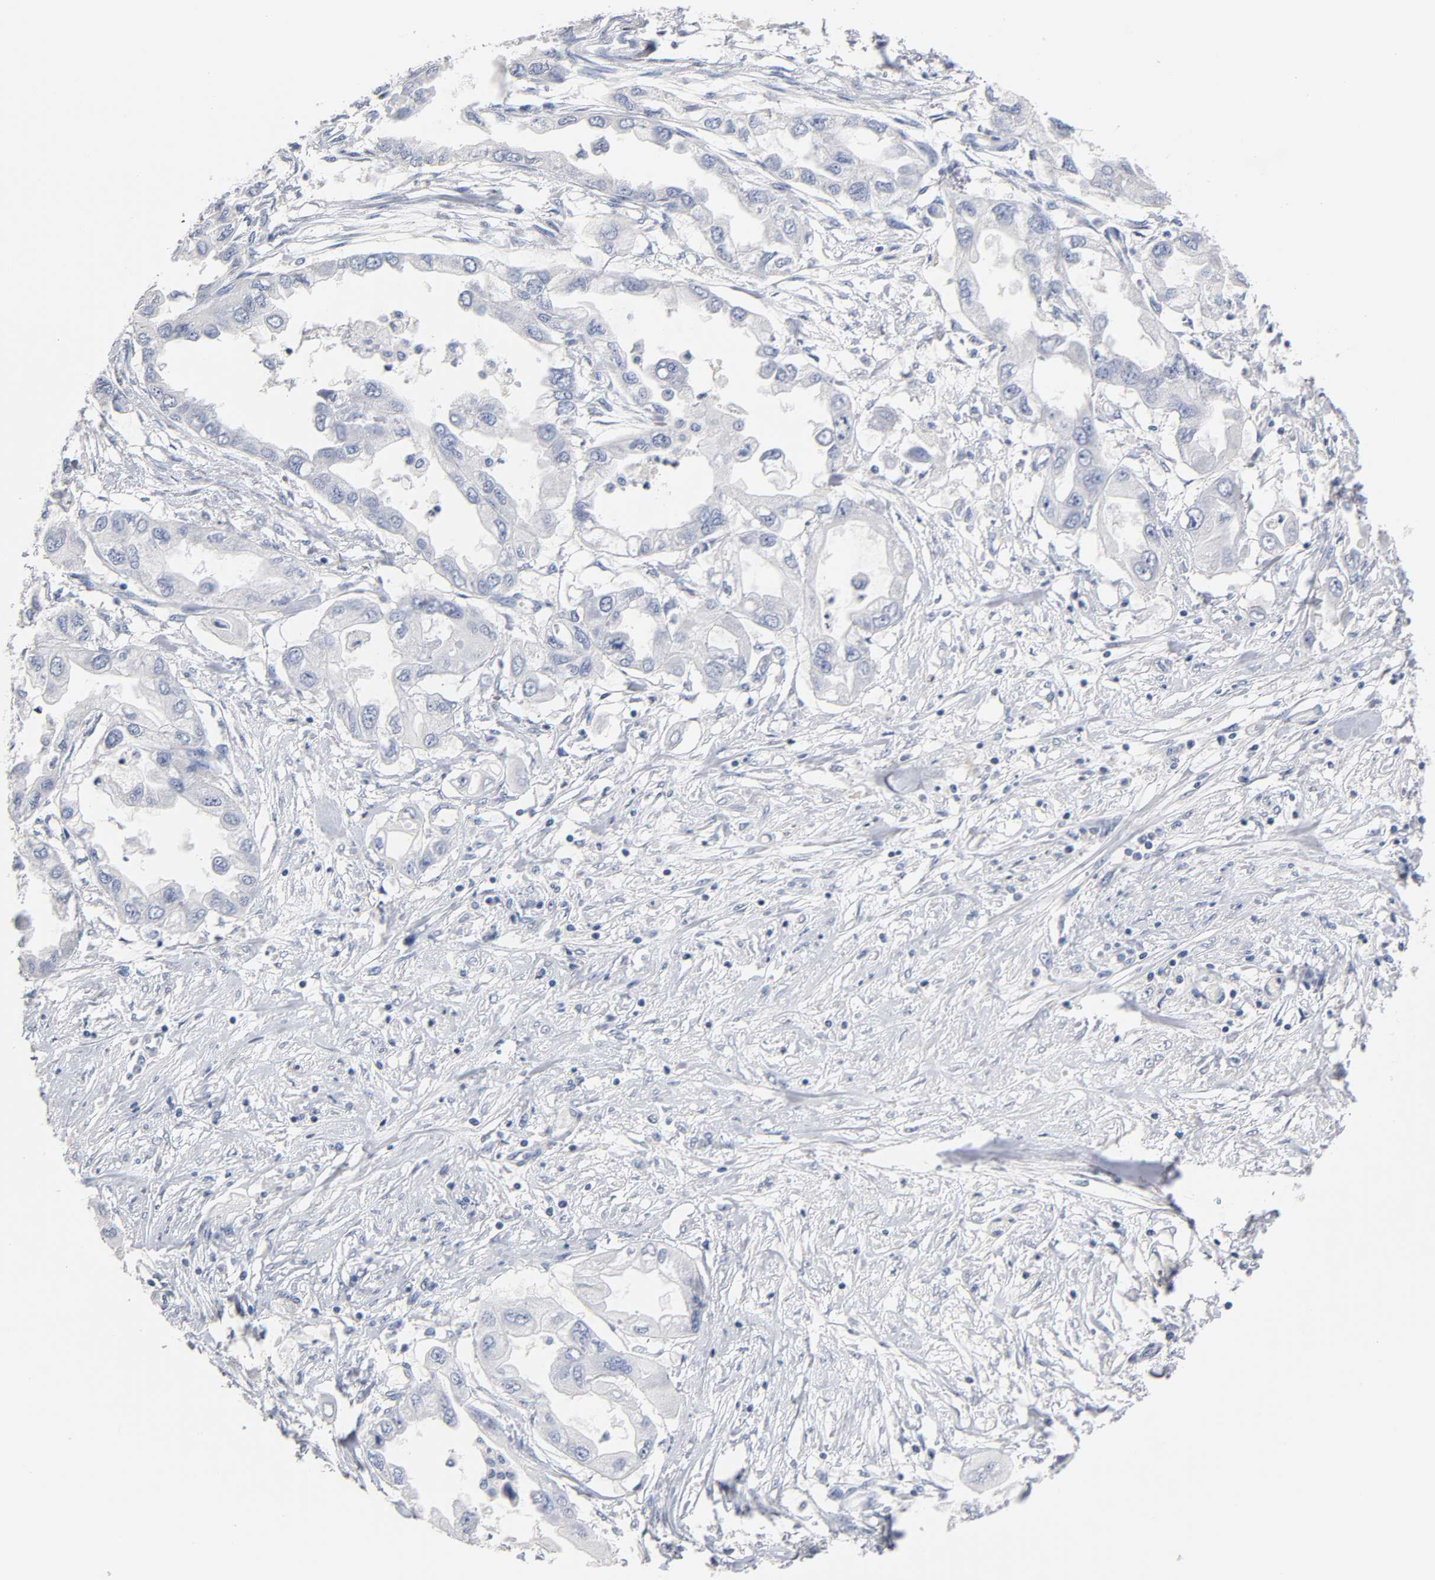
{"staining": {"intensity": "negative", "quantity": "none", "location": "none"}, "tissue": "endometrial cancer", "cell_type": "Tumor cells", "image_type": "cancer", "snomed": [{"axis": "morphology", "description": "Adenocarcinoma, NOS"}, {"axis": "topography", "description": "Endometrium"}], "caption": "An IHC photomicrograph of endometrial cancer is shown. There is no staining in tumor cells of endometrial cancer. (Immunohistochemistry, brightfield microscopy, high magnification).", "gene": "NFATC1", "patient": {"sex": "female", "age": 67}}